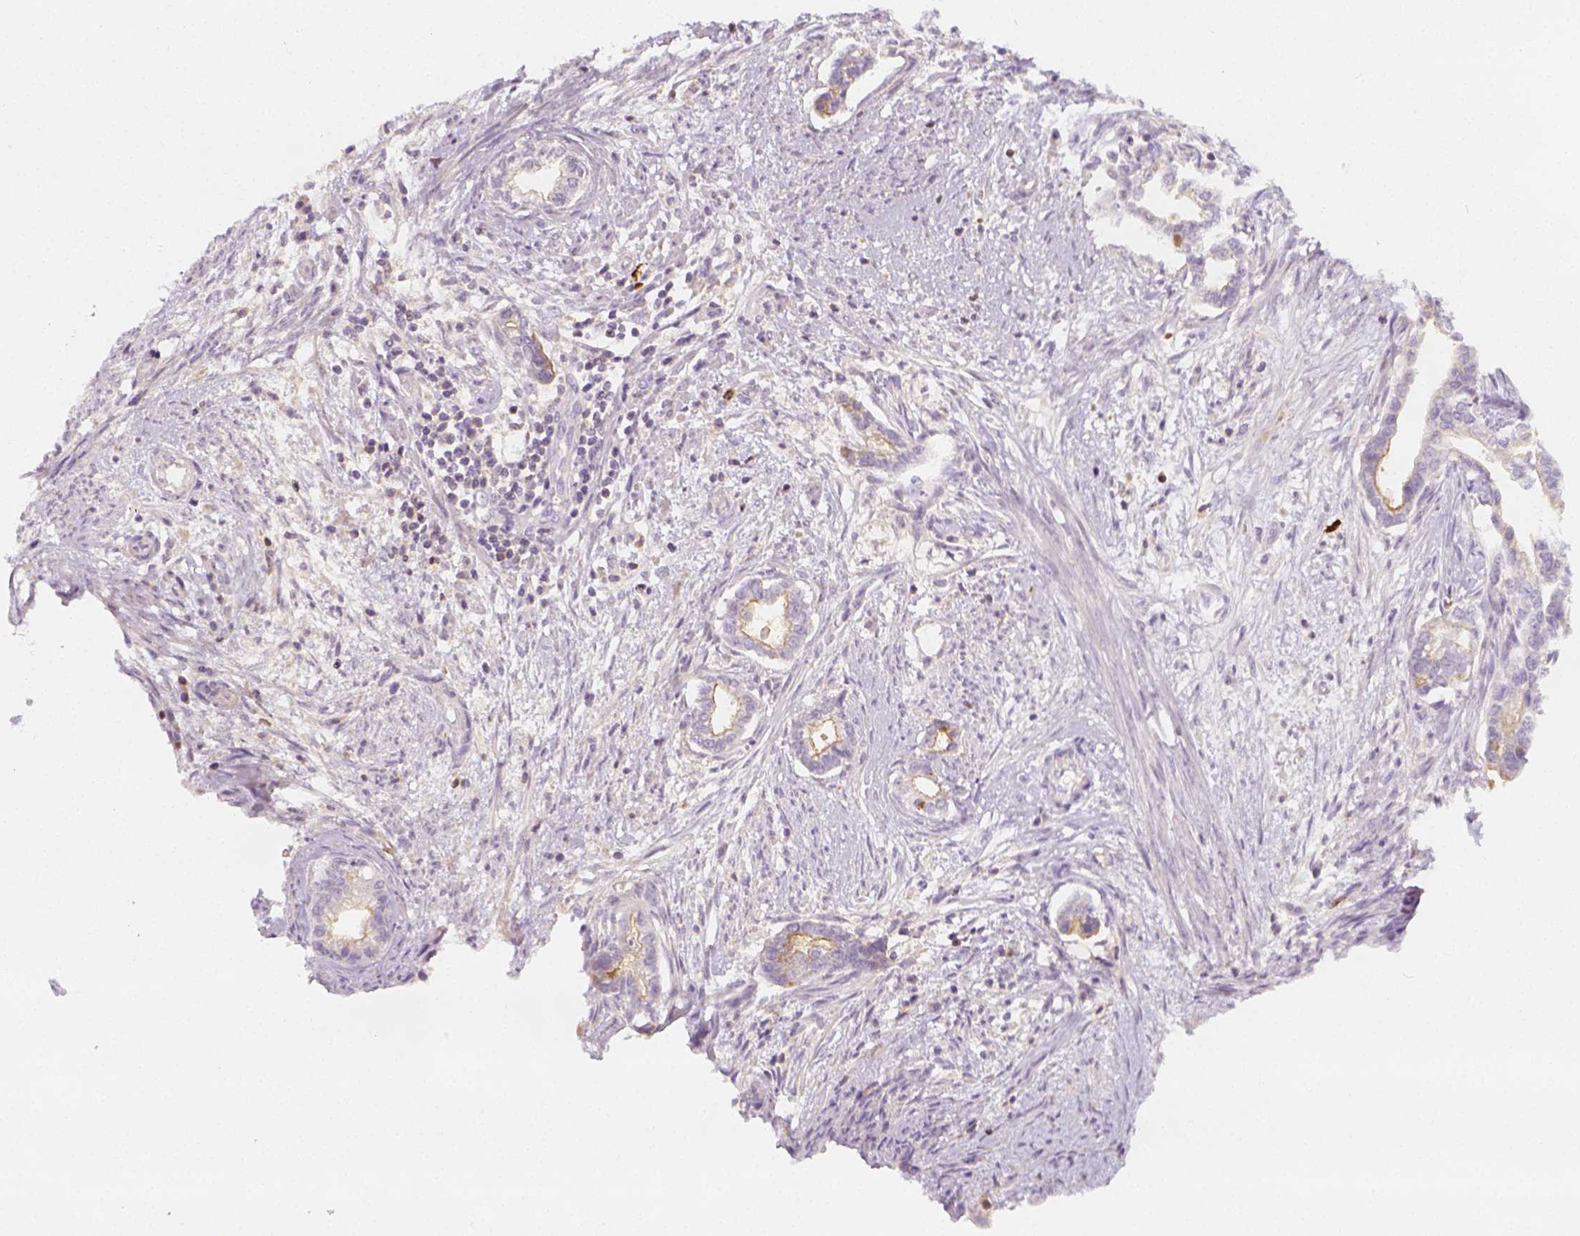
{"staining": {"intensity": "negative", "quantity": "none", "location": "none"}, "tissue": "cervical cancer", "cell_type": "Tumor cells", "image_type": "cancer", "snomed": [{"axis": "morphology", "description": "Adenocarcinoma, NOS"}, {"axis": "topography", "description": "Cervix"}], "caption": "High magnification brightfield microscopy of cervical adenocarcinoma stained with DAB (3,3'-diaminobenzidine) (brown) and counterstained with hematoxylin (blue): tumor cells show no significant positivity.", "gene": "PTPRJ", "patient": {"sex": "female", "age": 62}}